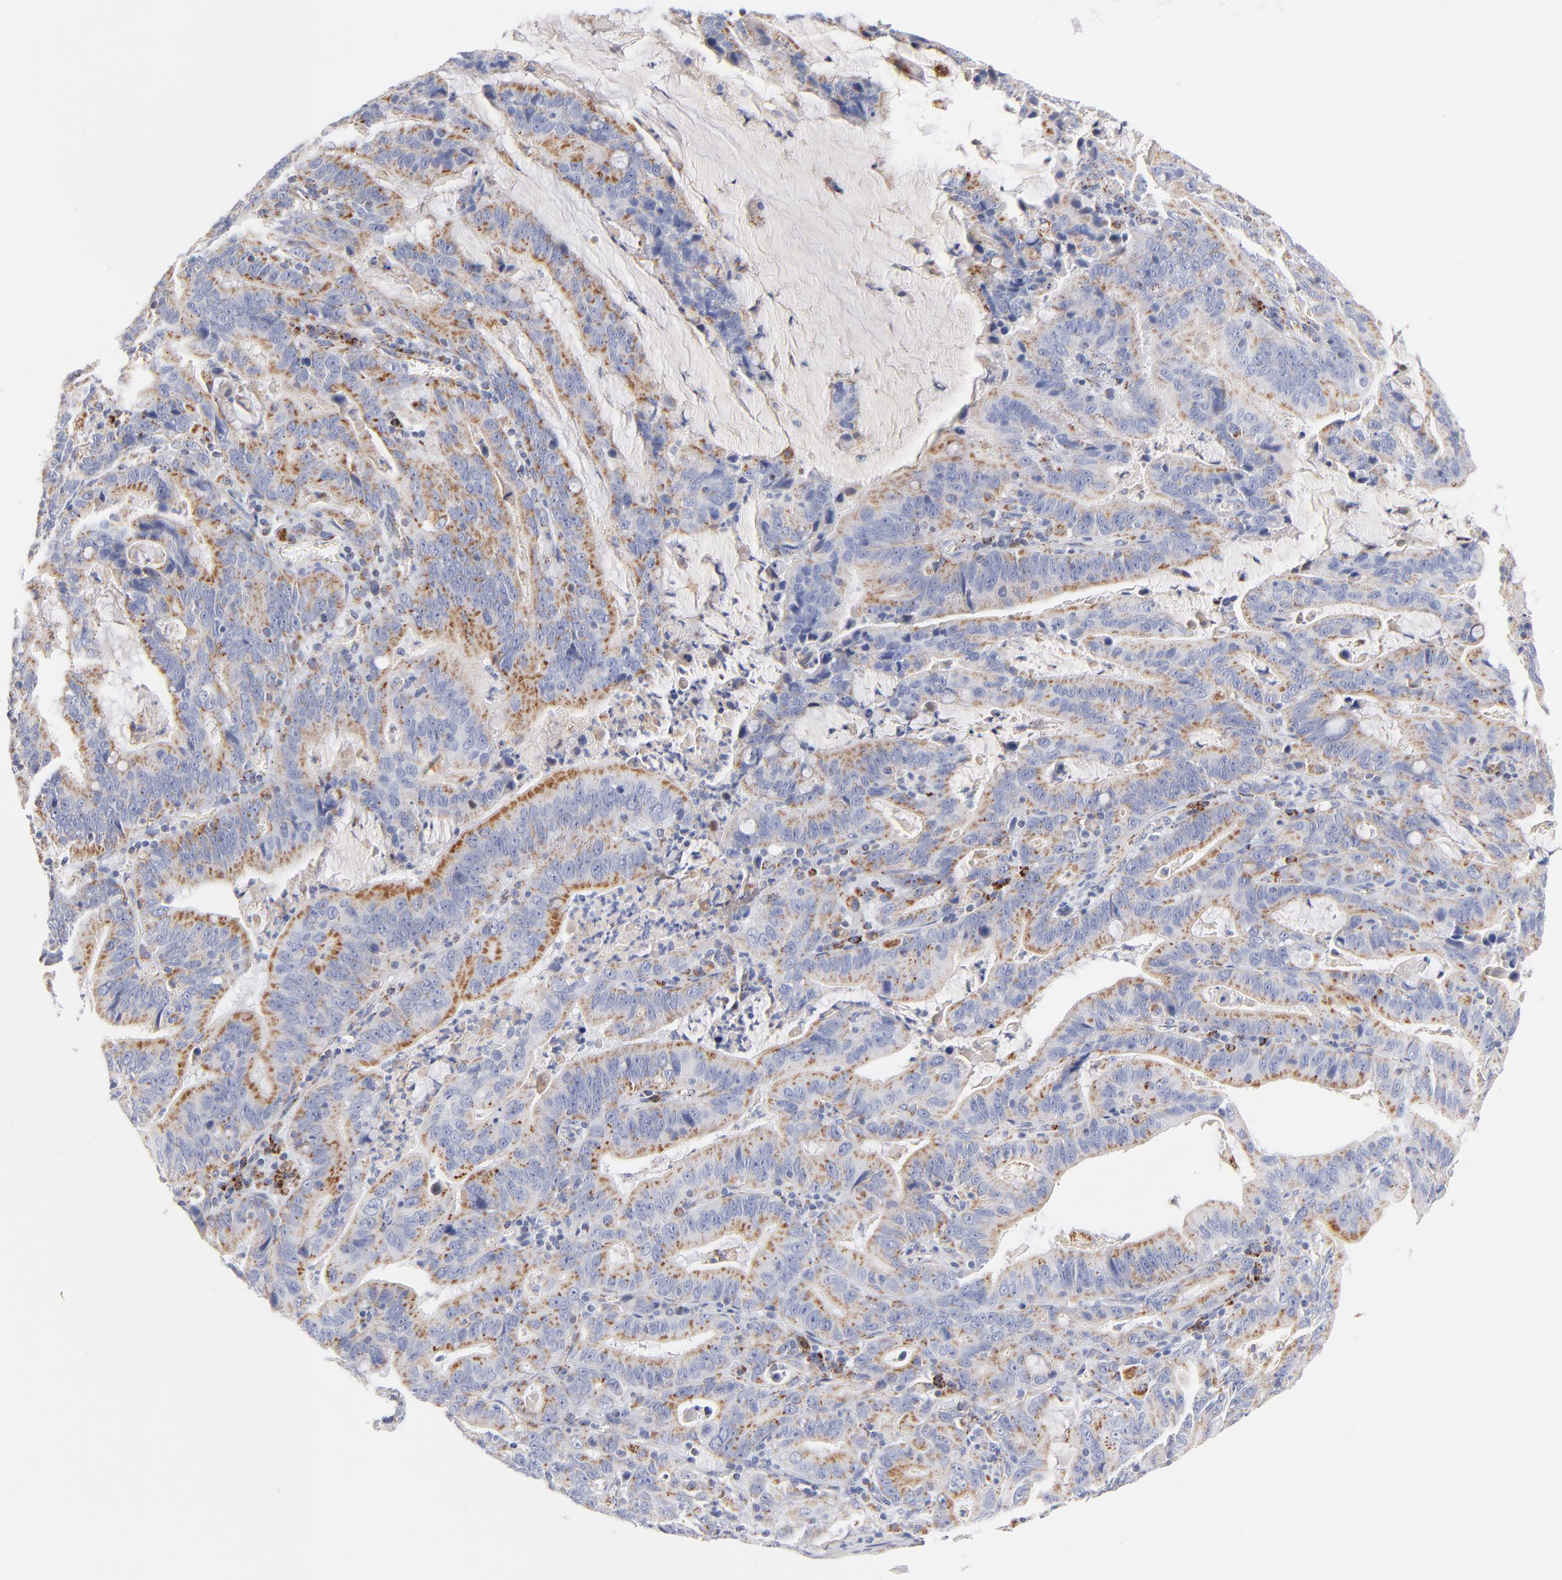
{"staining": {"intensity": "weak", "quantity": ">75%", "location": "cytoplasmic/membranous"}, "tissue": "stomach cancer", "cell_type": "Tumor cells", "image_type": "cancer", "snomed": [{"axis": "morphology", "description": "Adenocarcinoma, NOS"}, {"axis": "topography", "description": "Stomach, upper"}], "caption": "An immunohistochemistry (IHC) photomicrograph of tumor tissue is shown. Protein staining in brown shows weak cytoplasmic/membranous positivity in adenocarcinoma (stomach) within tumor cells.", "gene": "DLAT", "patient": {"sex": "male", "age": 63}}